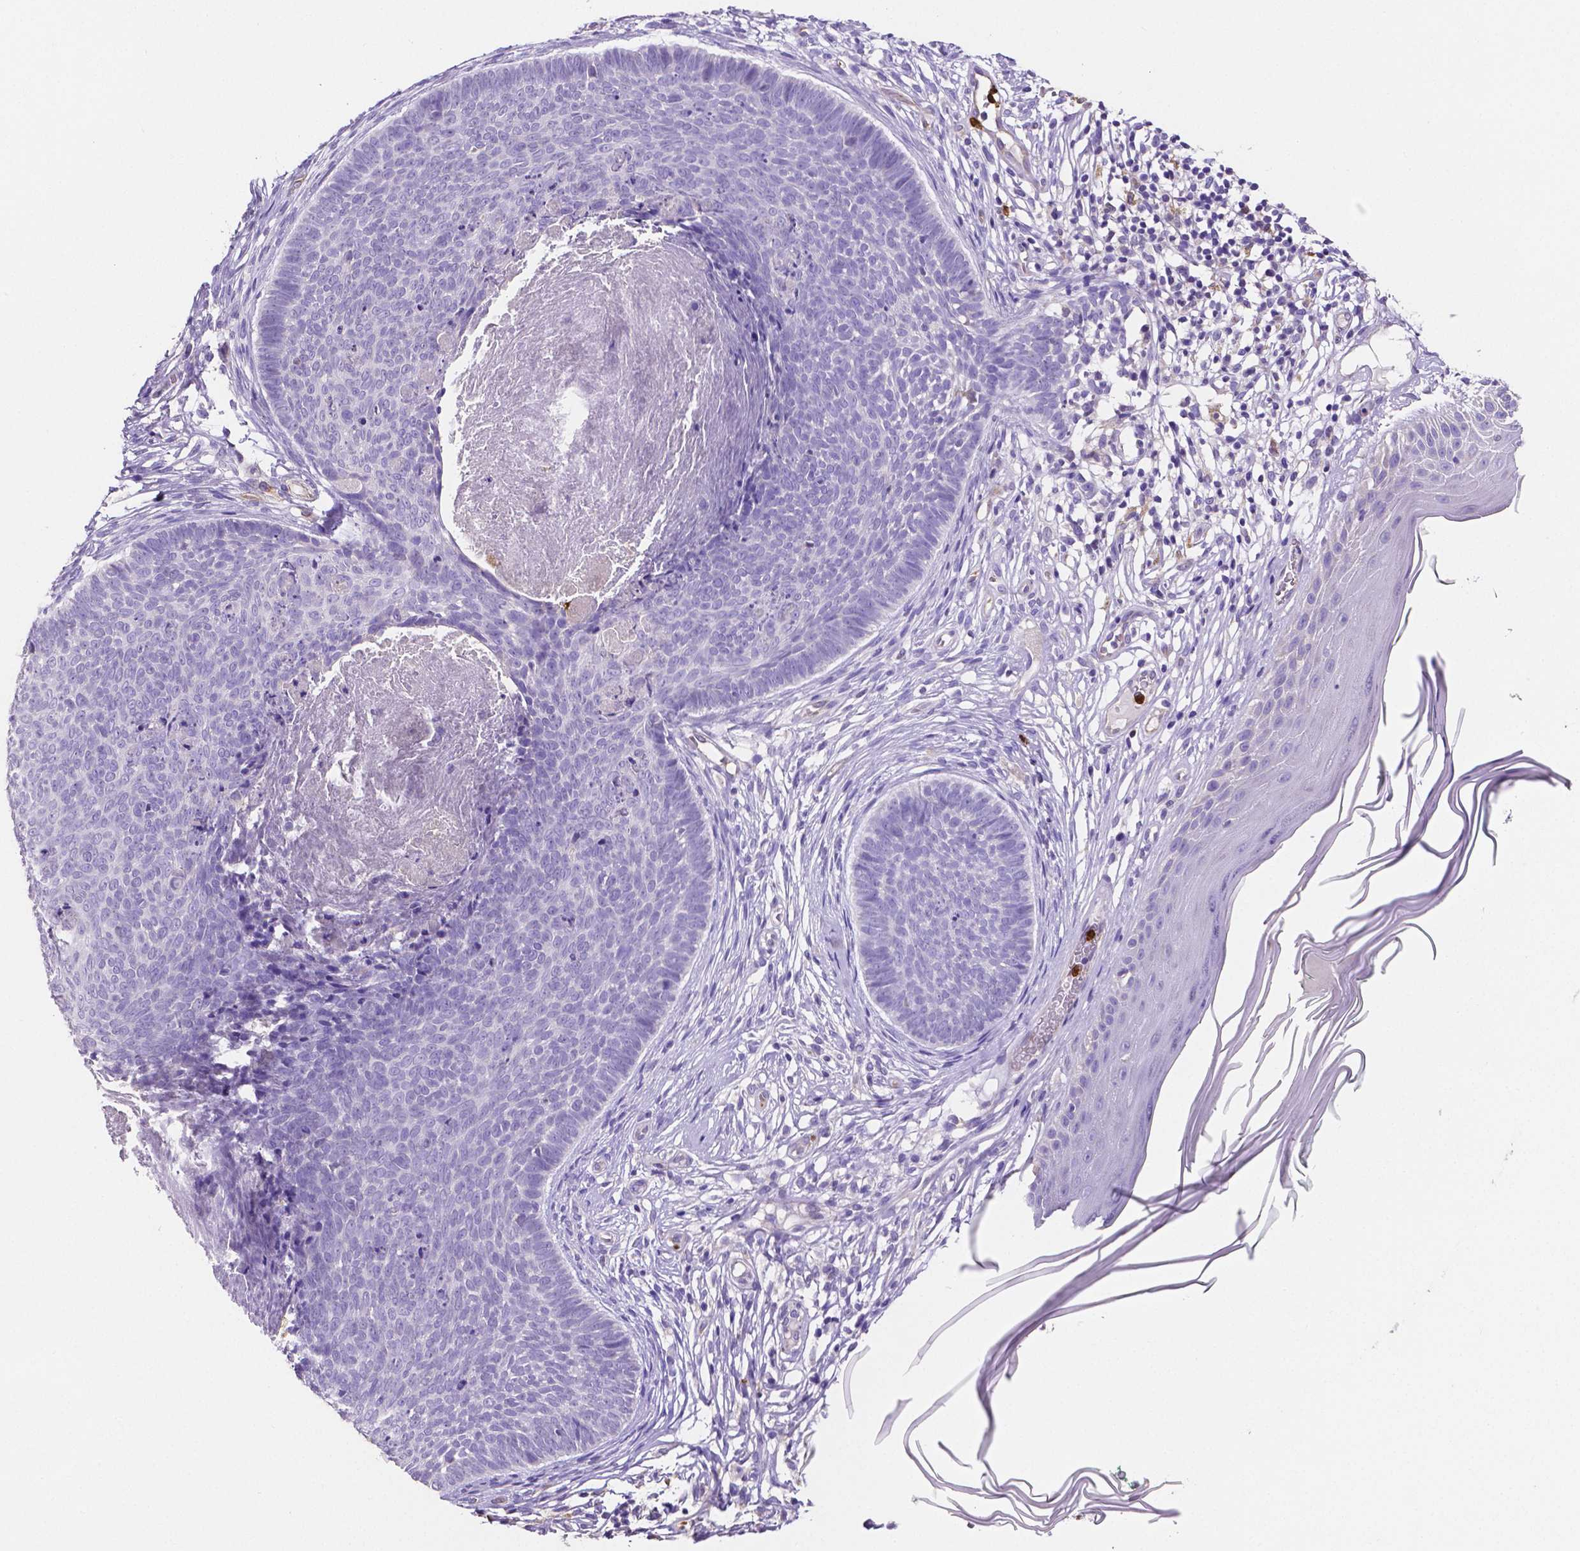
{"staining": {"intensity": "negative", "quantity": "none", "location": "none"}, "tissue": "skin cancer", "cell_type": "Tumor cells", "image_type": "cancer", "snomed": [{"axis": "morphology", "description": "Basal cell carcinoma"}, {"axis": "topography", "description": "Skin"}], "caption": "Human skin cancer (basal cell carcinoma) stained for a protein using immunohistochemistry shows no staining in tumor cells.", "gene": "MMP9", "patient": {"sex": "male", "age": 85}}